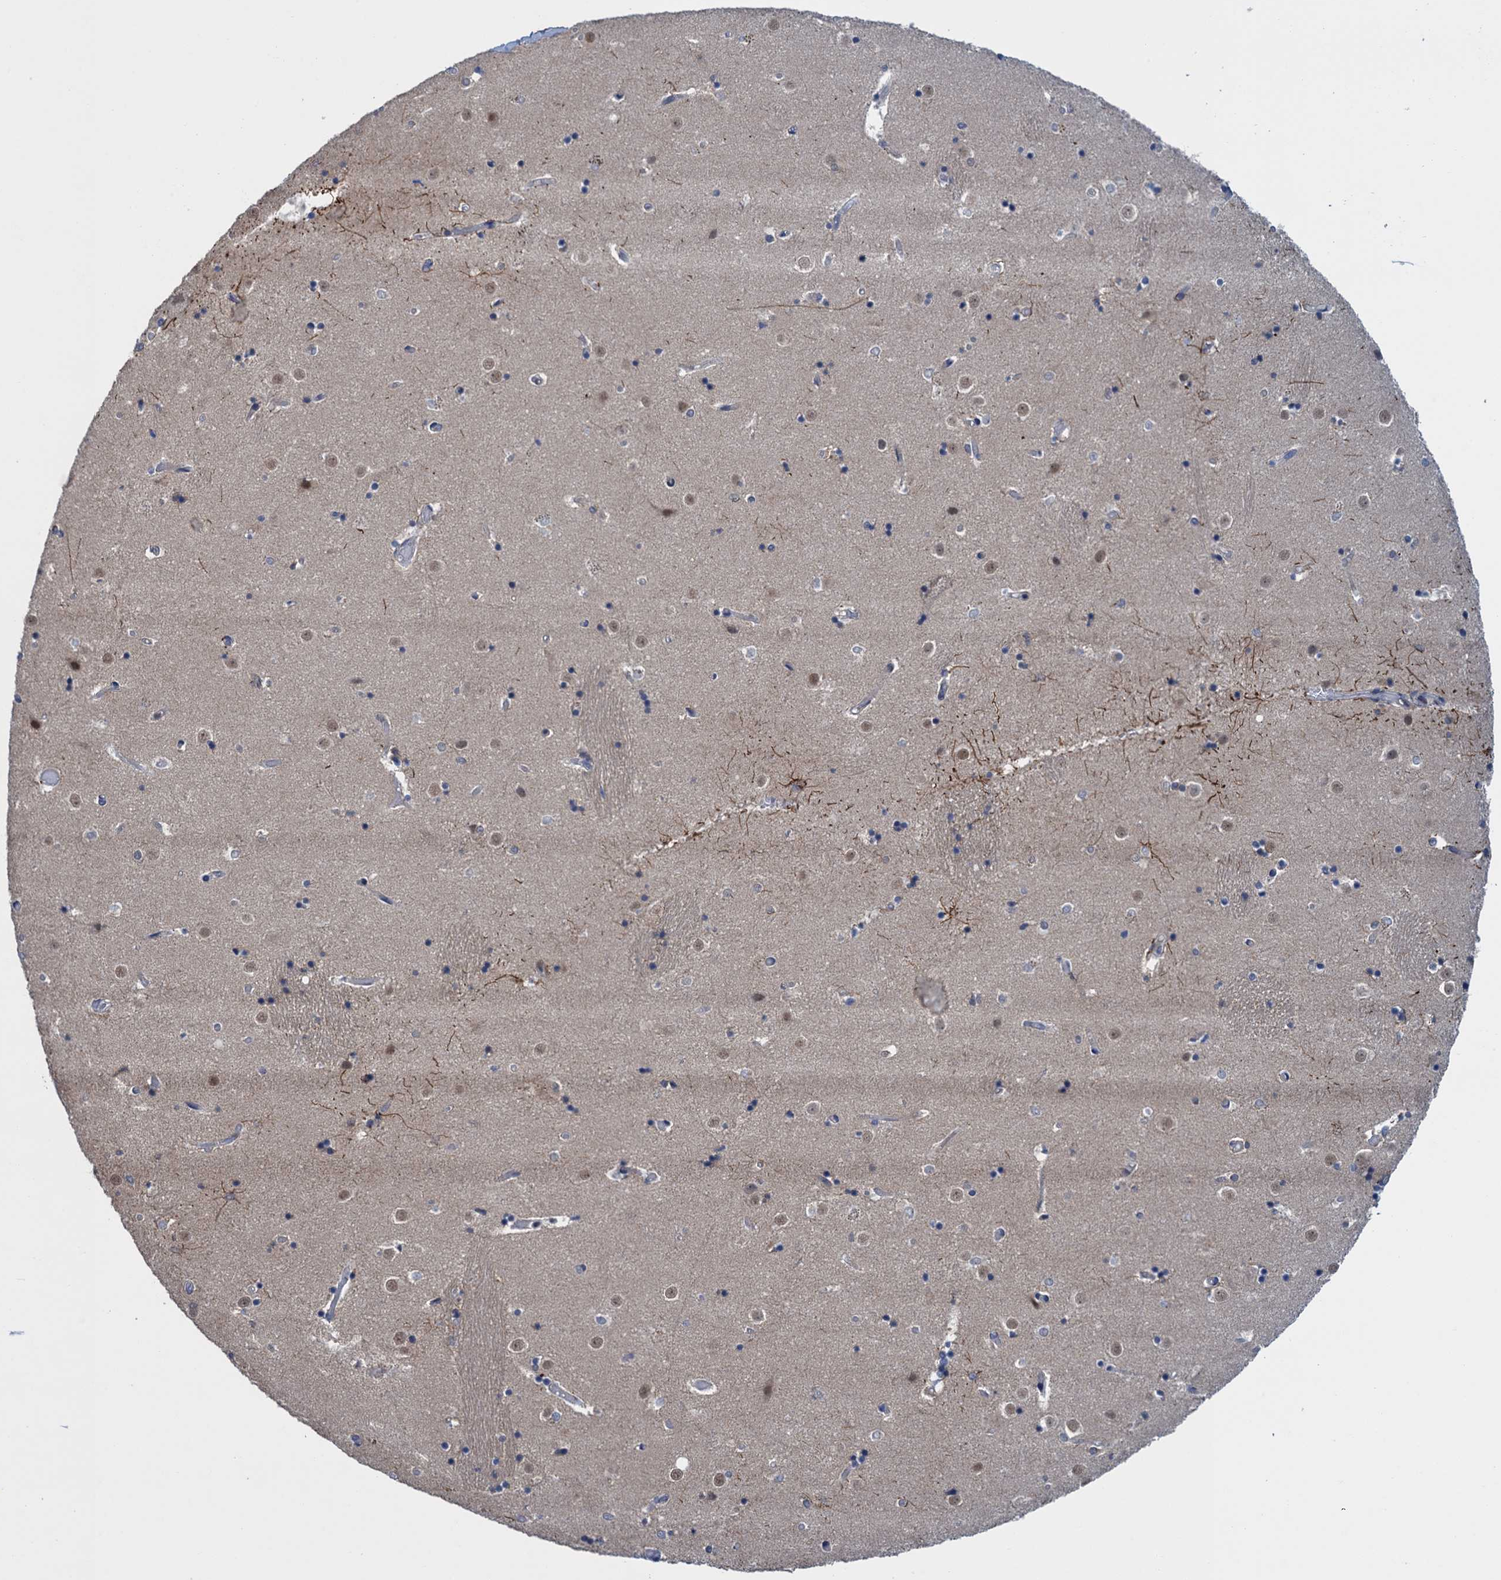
{"staining": {"intensity": "negative", "quantity": "none", "location": "none"}, "tissue": "caudate", "cell_type": "Glial cells", "image_type": "normal", "snomed": [{"axis": "morphology", "description": "Normal tissue, NOS"}, {"axis": "topography", "description": "Lateral ventricle wall"}], "caption": "DAB (3,3'-diaminobenzidine) immunohistochemical staining of unremarkable caudate reveals no significant staining in glial cells.", "gene": "SAE1", "patient": {"sex": "female", "age": 52}}